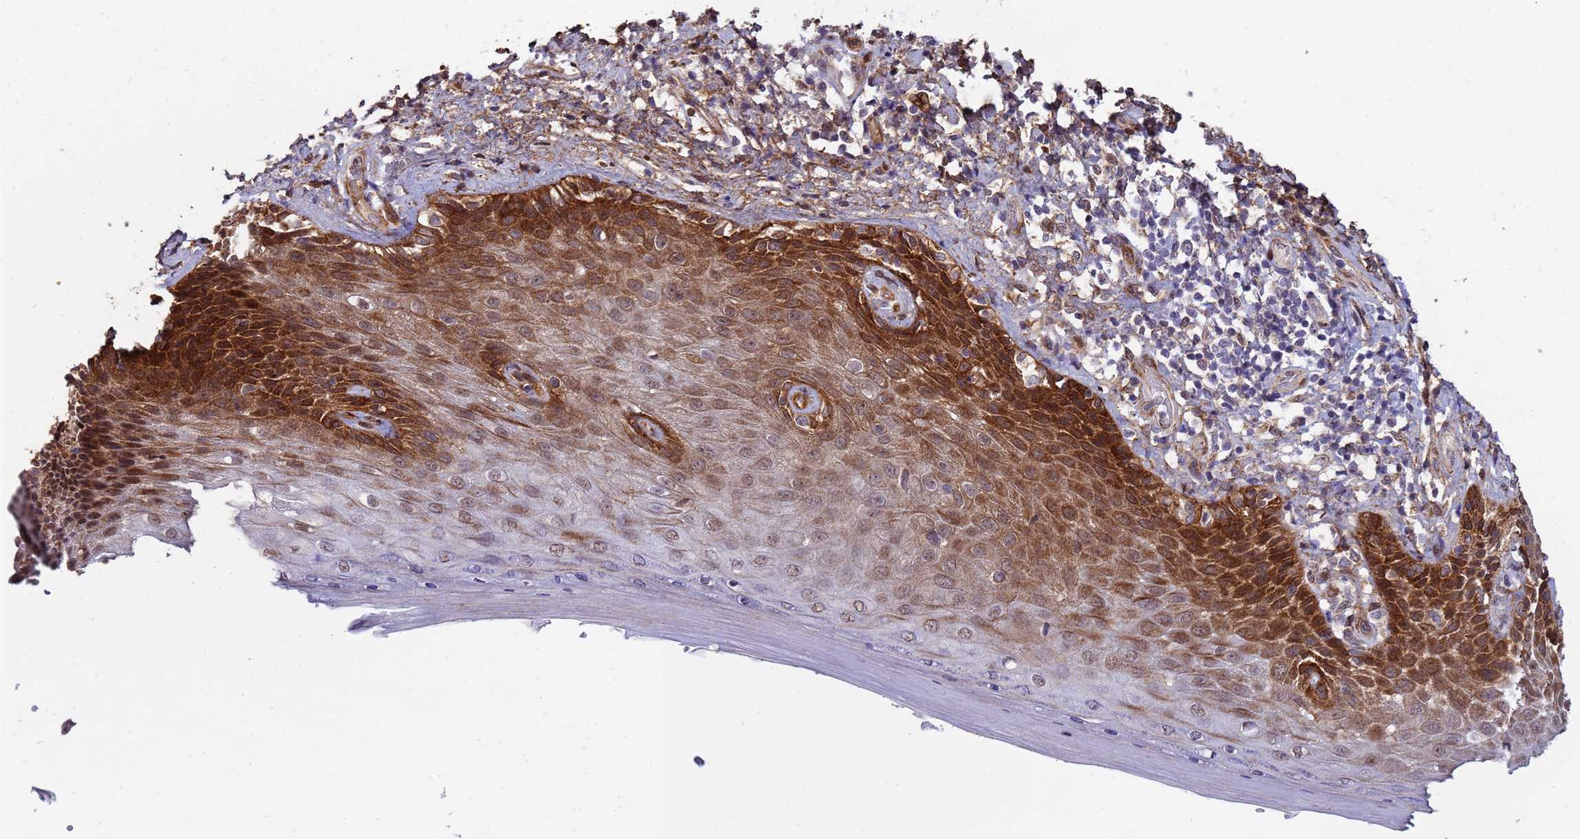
{"staining": {"intensity": "strong", "quantity": ">75%", "location": "cytoplasmic/membranous,nuclear"}, "tissue": "skin", "cell_type": "Epidermal cells", "image_type": "normal", "snomed": [{"axis": "morphology", "description": "Normal tissue, NOS"}, {"axis": "topography", "description": "Anal"}], "caption": "A high-resolution micrograph shows immunohistochemistry staining of unremarkable skin, which shows strong cytoplasmic/membranous,nuclear staining in about >75% of epidermal cells.", "gene": "TRIP6", "patient": {"sex": "female", "age": 89}}